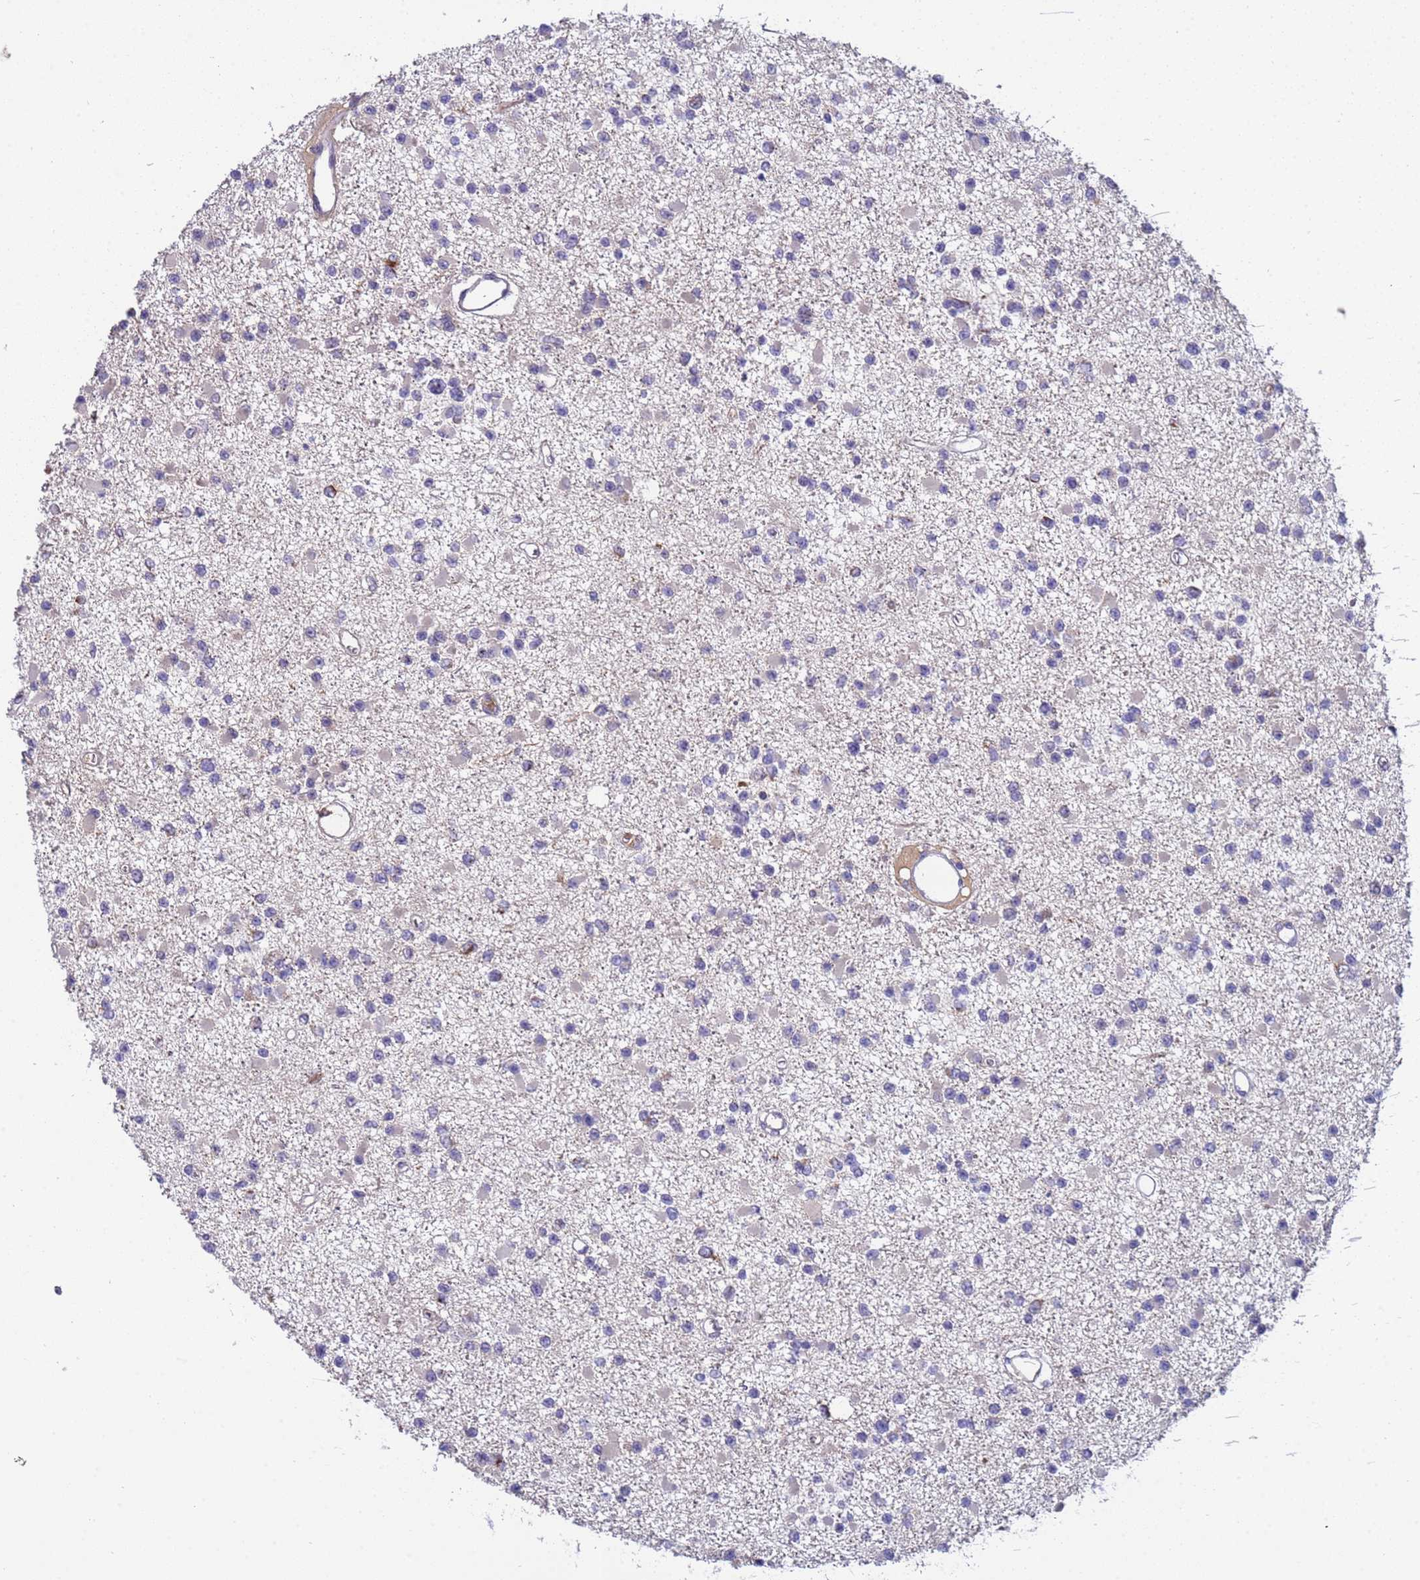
{"staining": {"intensity": "negative", "quantity": "none", "location": "none"}, "tissue": "glioma", "cell_type": "Tumor cells", "image_type": "cancer", "snomed": [{"axis": "morphology", "description": "Glioma, malignant, Low grade"}, {"axis": "topography", "description": "Brain"}], "caption": "A photomicrograph of glioma stained for a protein reveals no brown staining in tumor cells.", "gene": "ZNF248", "patient": {"sex": "female", "age": 22}}